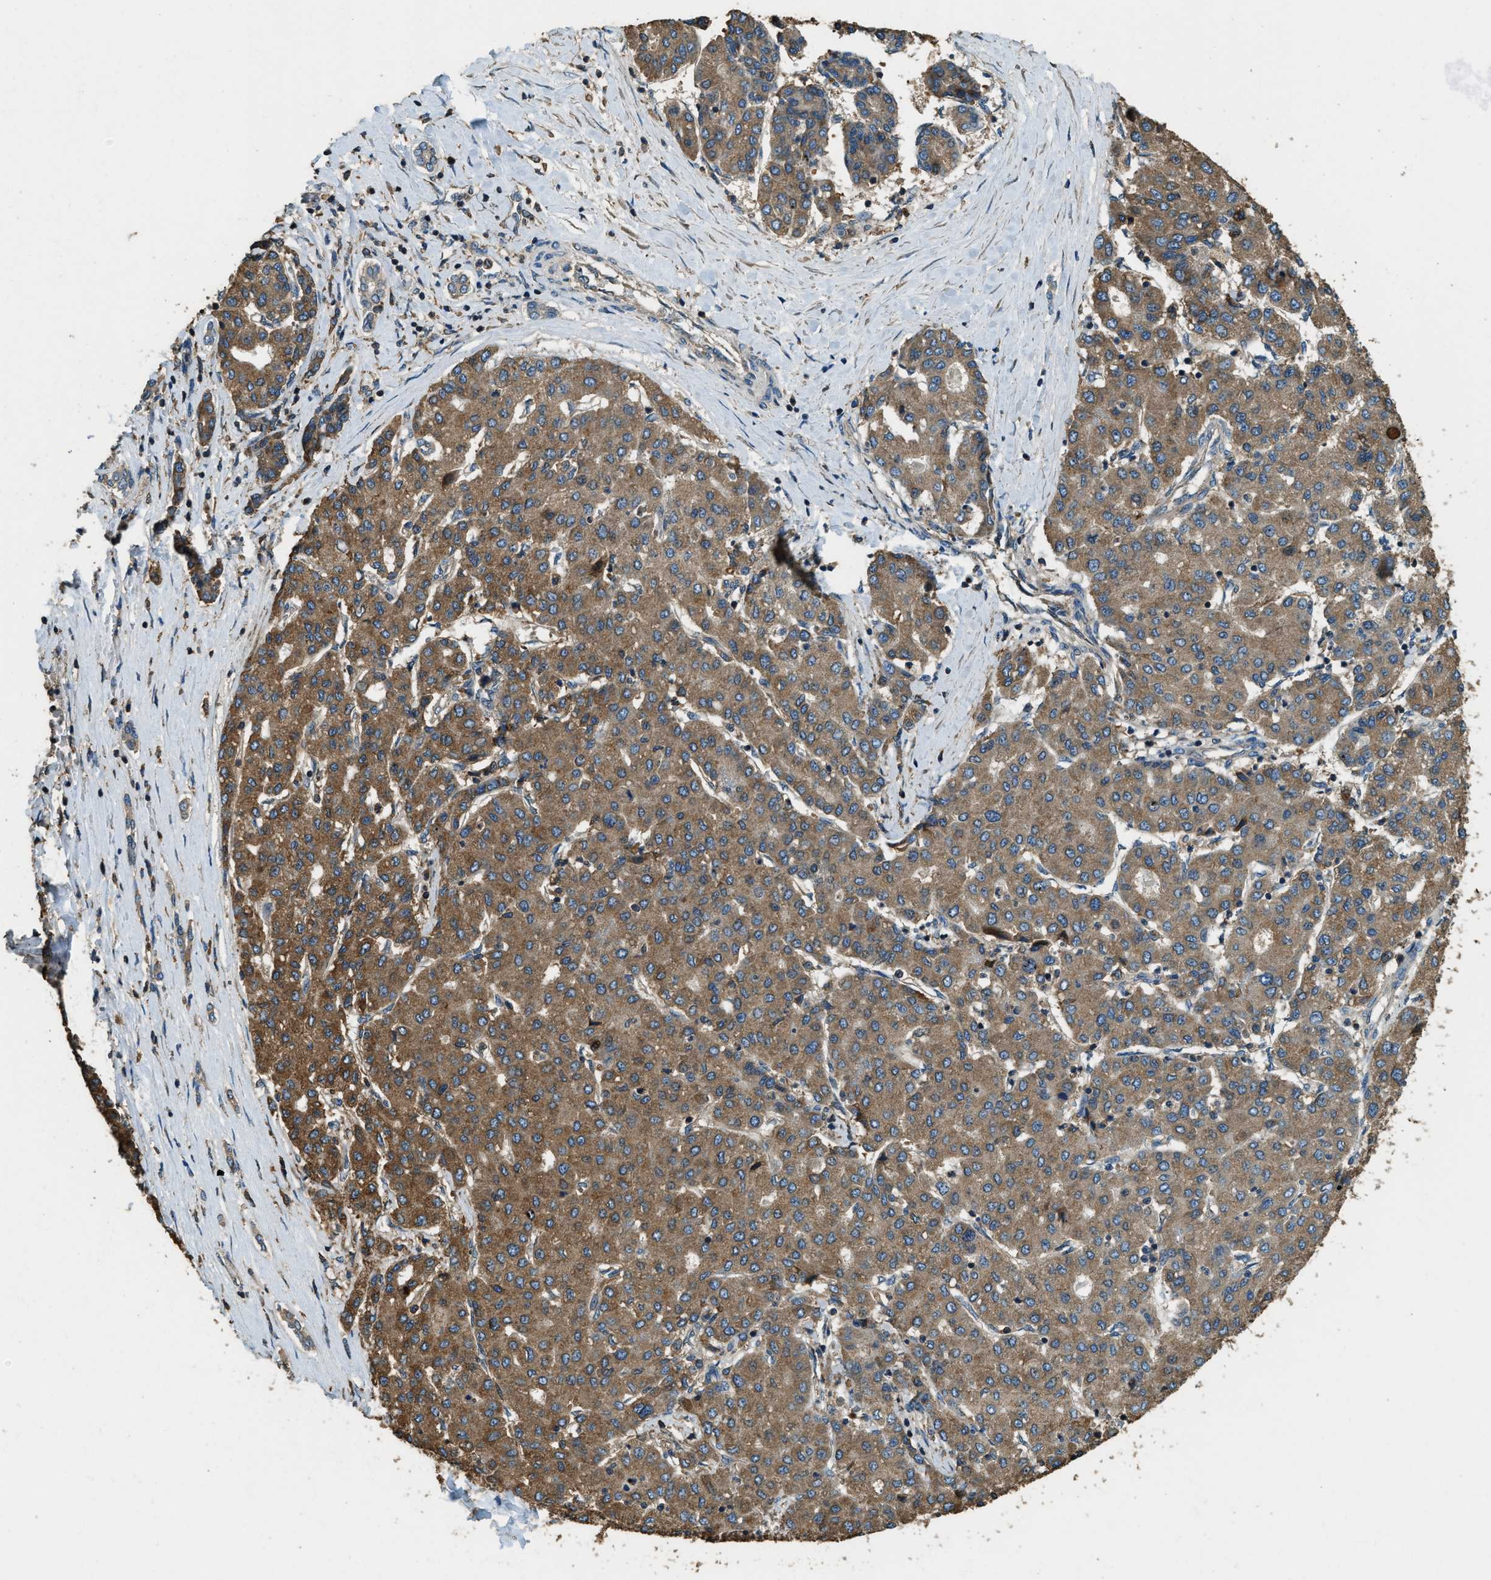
{"staining": {"intensity": "moderate", "quantity": ">75%", "location": "cytoplasmic/membranous"}, "tissue": "liver cancer", "cell_type": "Tumor cells", "image_type": "cancer", "snomed": [{"axis": "morphology", "description": "Carcinoma, Hepatocellular, NOS"}, {"axis": "topography", "description": "Liver"}], "caption": "Protein expression analysis of liver cancer (hepatocellular carcinoma) demonstrates moderate cytoplasmic/membranous expression in about >75% of tumor cells.", "gene": "ERGIC1", "patient": {"sex": "male", "age": 65}}